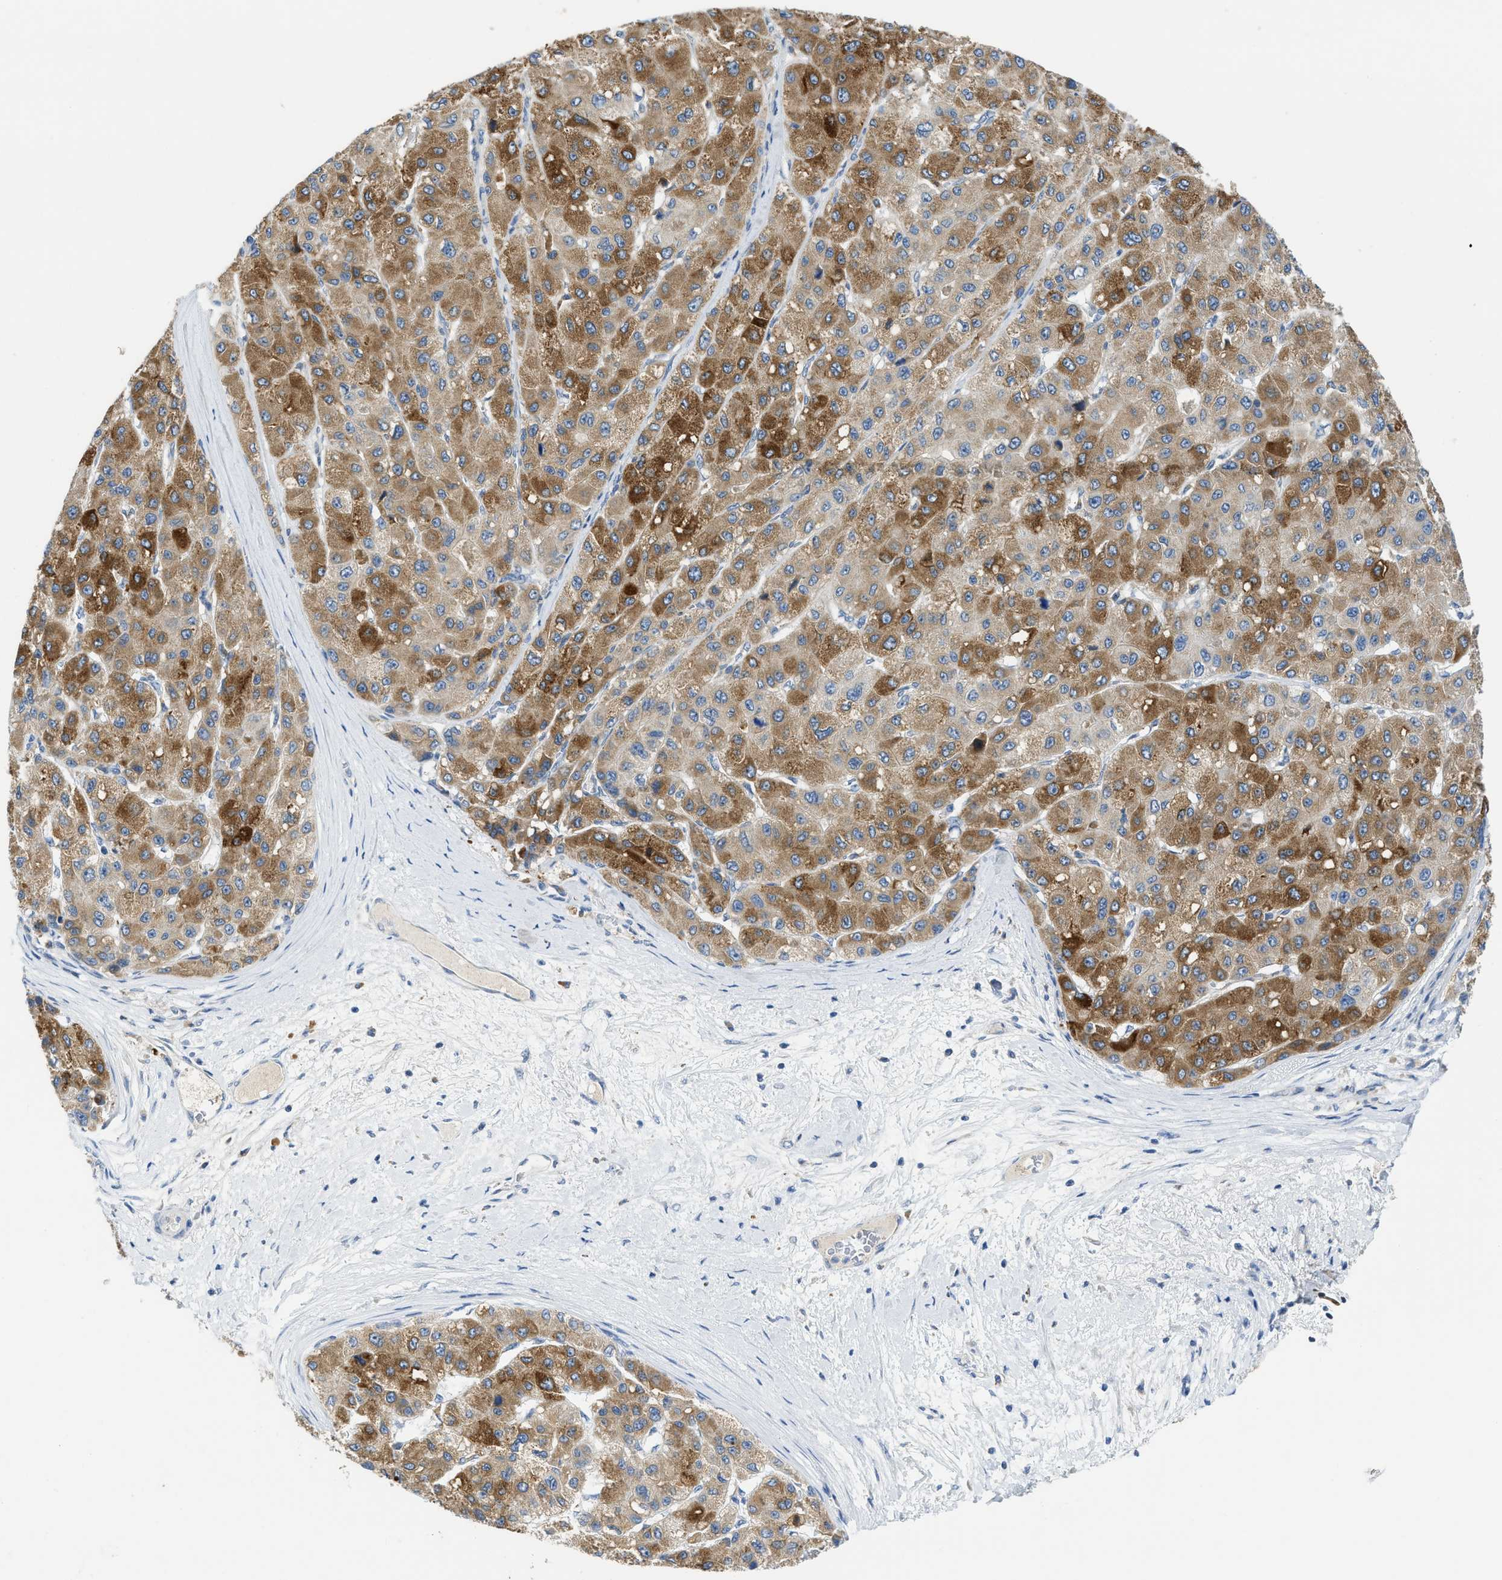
{"staining": {"intensity": "moderate", "quantity": ">75%", "location": "cytoplasmic/membranous"}, "tissue": "liver cancer", "cell_type": "Tumor cells", "image_type": "cancer", "snomed": [{"axis": "morphology", "description": "Carcinoma, Hepatocellular, NOS"}, {"axis": "topography", "description": "Liver"}], "caption": "An IHC histopathology image of tumor tissue is shown. Protein staining in brown highlights moderate cytoplasmic/membranous positivity in liver cancer (hepatocellular carcinoma) within tumor cells.", "gene": "GATD3", "patient": {"sex": "male", "age": 80}}